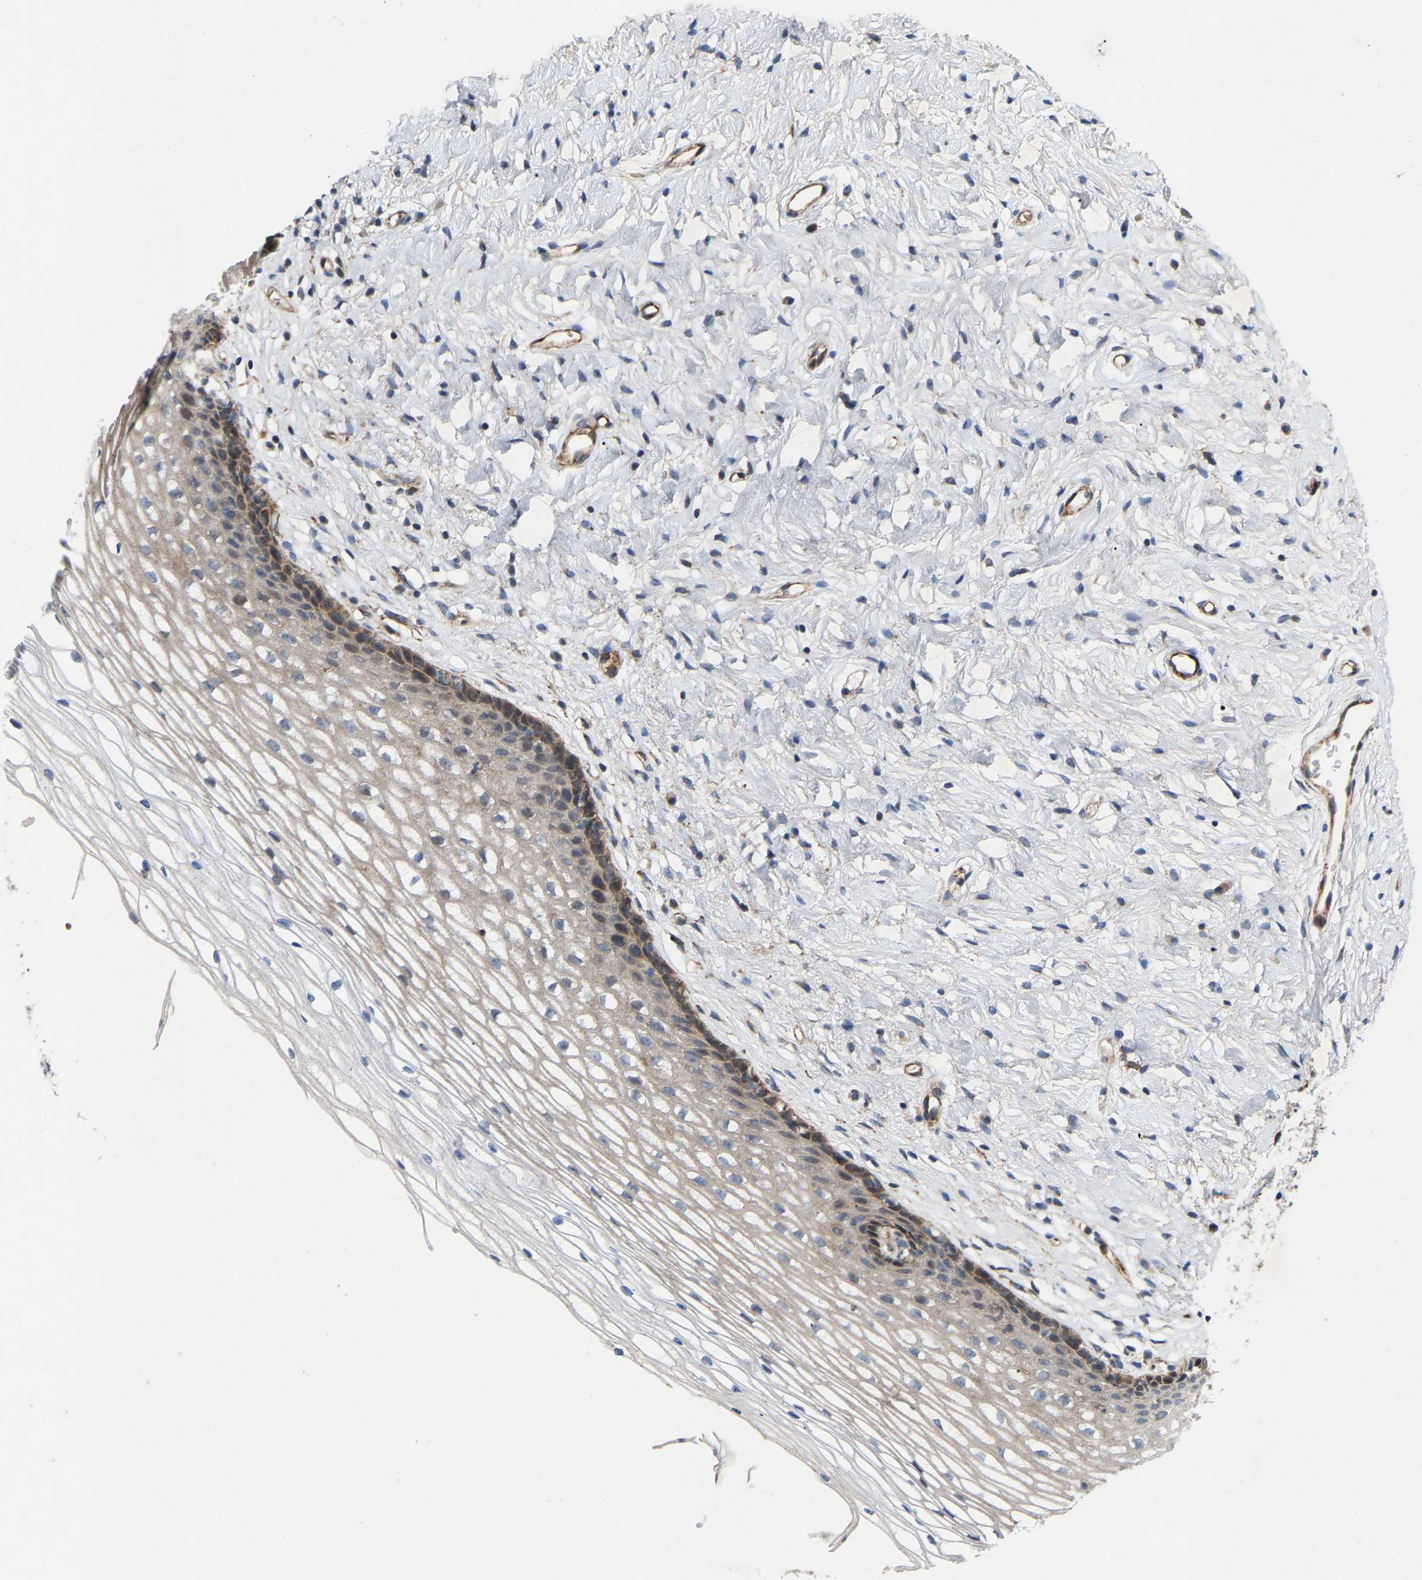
{"staining": {"intensity": "weak", "quantity": "<25%", "location": "cytoplasmic/membranous"}, "tissue": "cervix", "cell_type": "Glandular cells", "image_type": "normal", "snomed": [{"axis": "morphology", "description": "Normal tissue, NOS"}, {"axis": "topography", "description": "Cervix"}], "caption": "A high-resolution photomicrograph shows immunohistochemistry (IHC) staining of benign cervix, which exhibits no significant staining in glandular cells.", "gene": "TOR1B", "patient": {"sex": "female", "age": 77}}